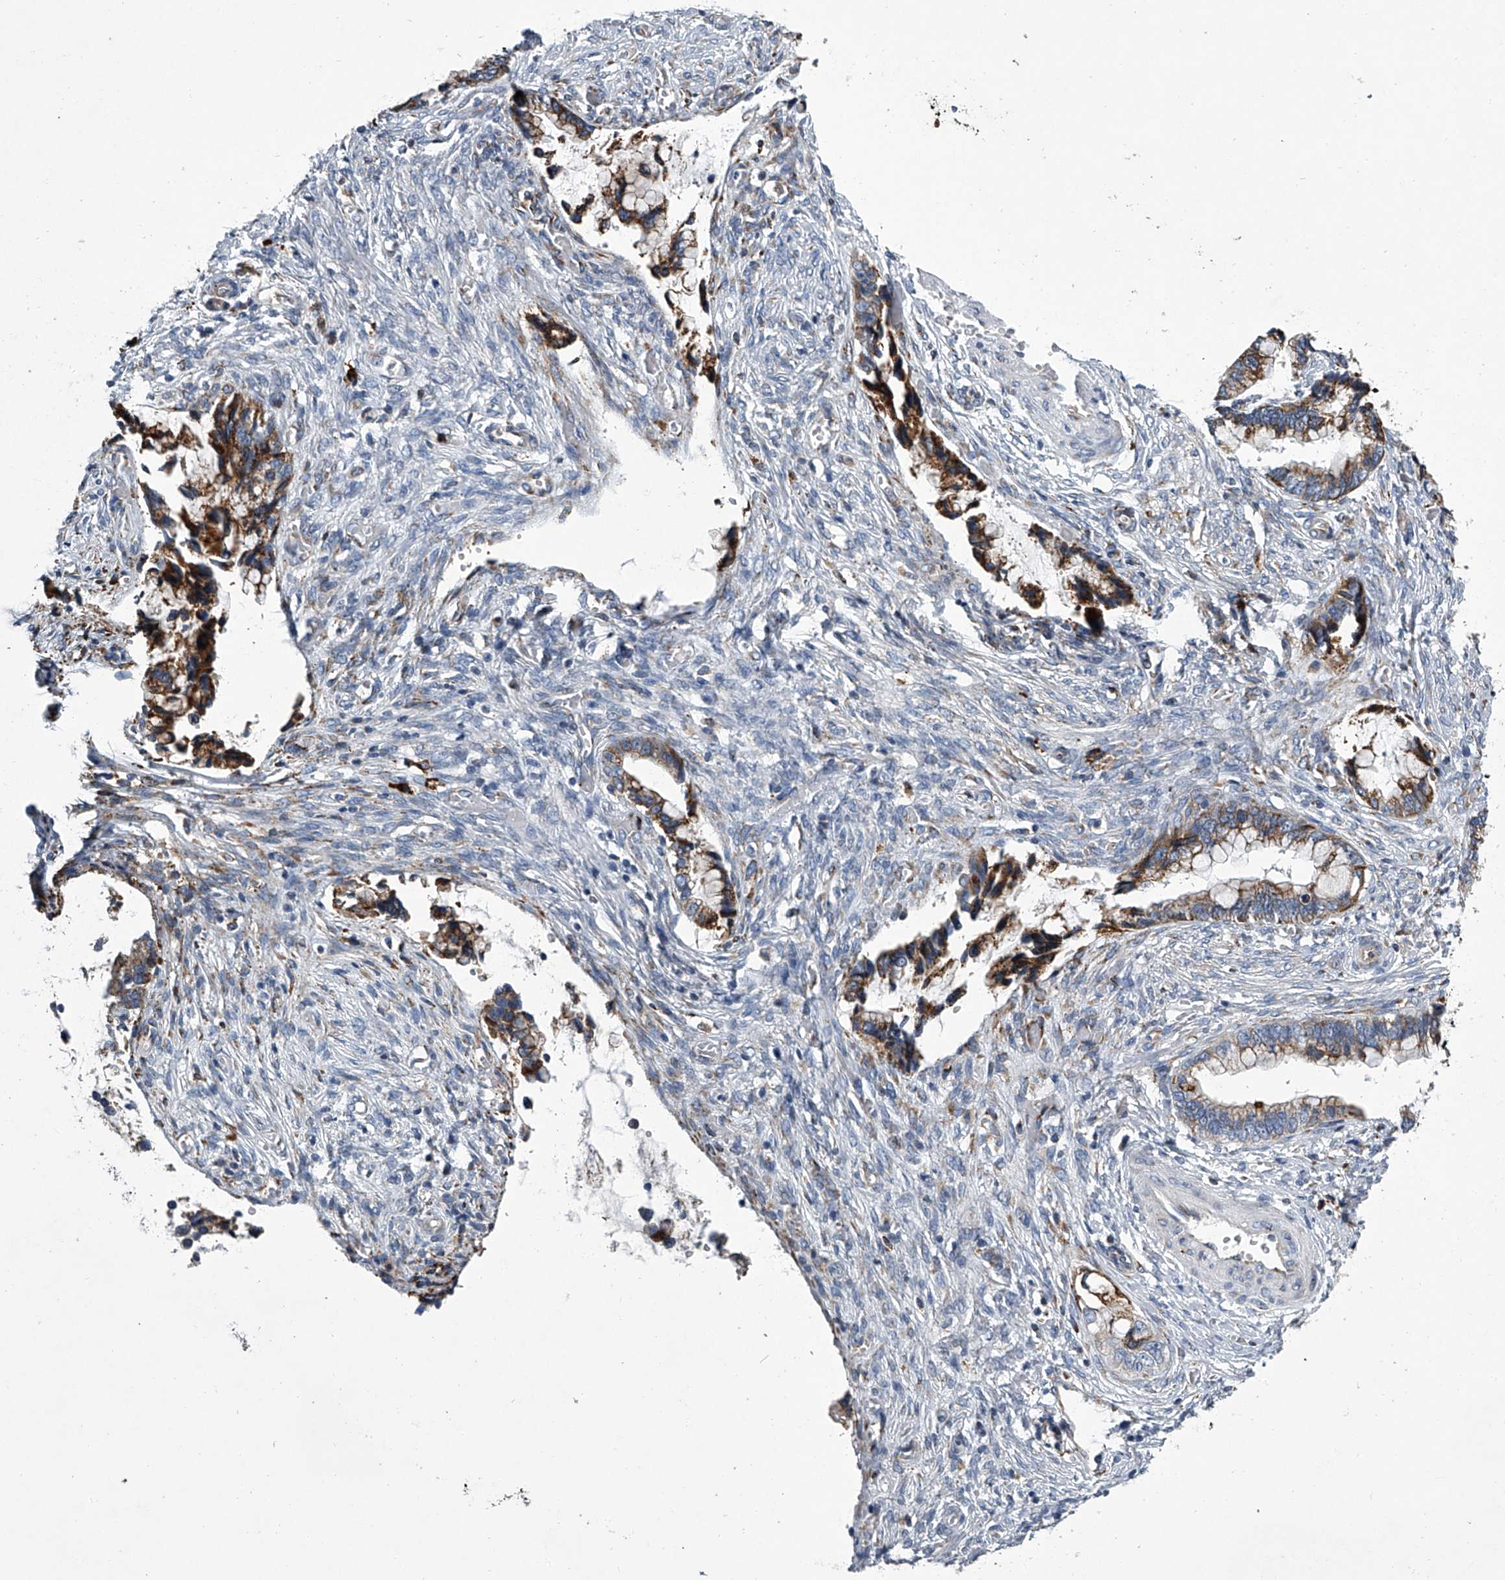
{"staining": {"intensity": "moderate", "quantity": ">75%", "location": "cytoplasmic/membranous"}, "tissue": "cervical cancer", "cell_type": "Tumor cells", "image_type": "cancer", "snomed": [{"axis": "morphology", "description": "Adenocarcinoma, NOS"}, {"axis": "topography", "description": "Cervix"}], "caption": "Cervical cancer was stained to show a protein in brown. There is medium levels of moderate cytoplasmic/membranous expression in about >75% of tumor cells. (Brightfield microscopy of DAB IHC at high magnification).", "gene": "TMEM63C", "patient": {"sex": "female", "age": 44}}